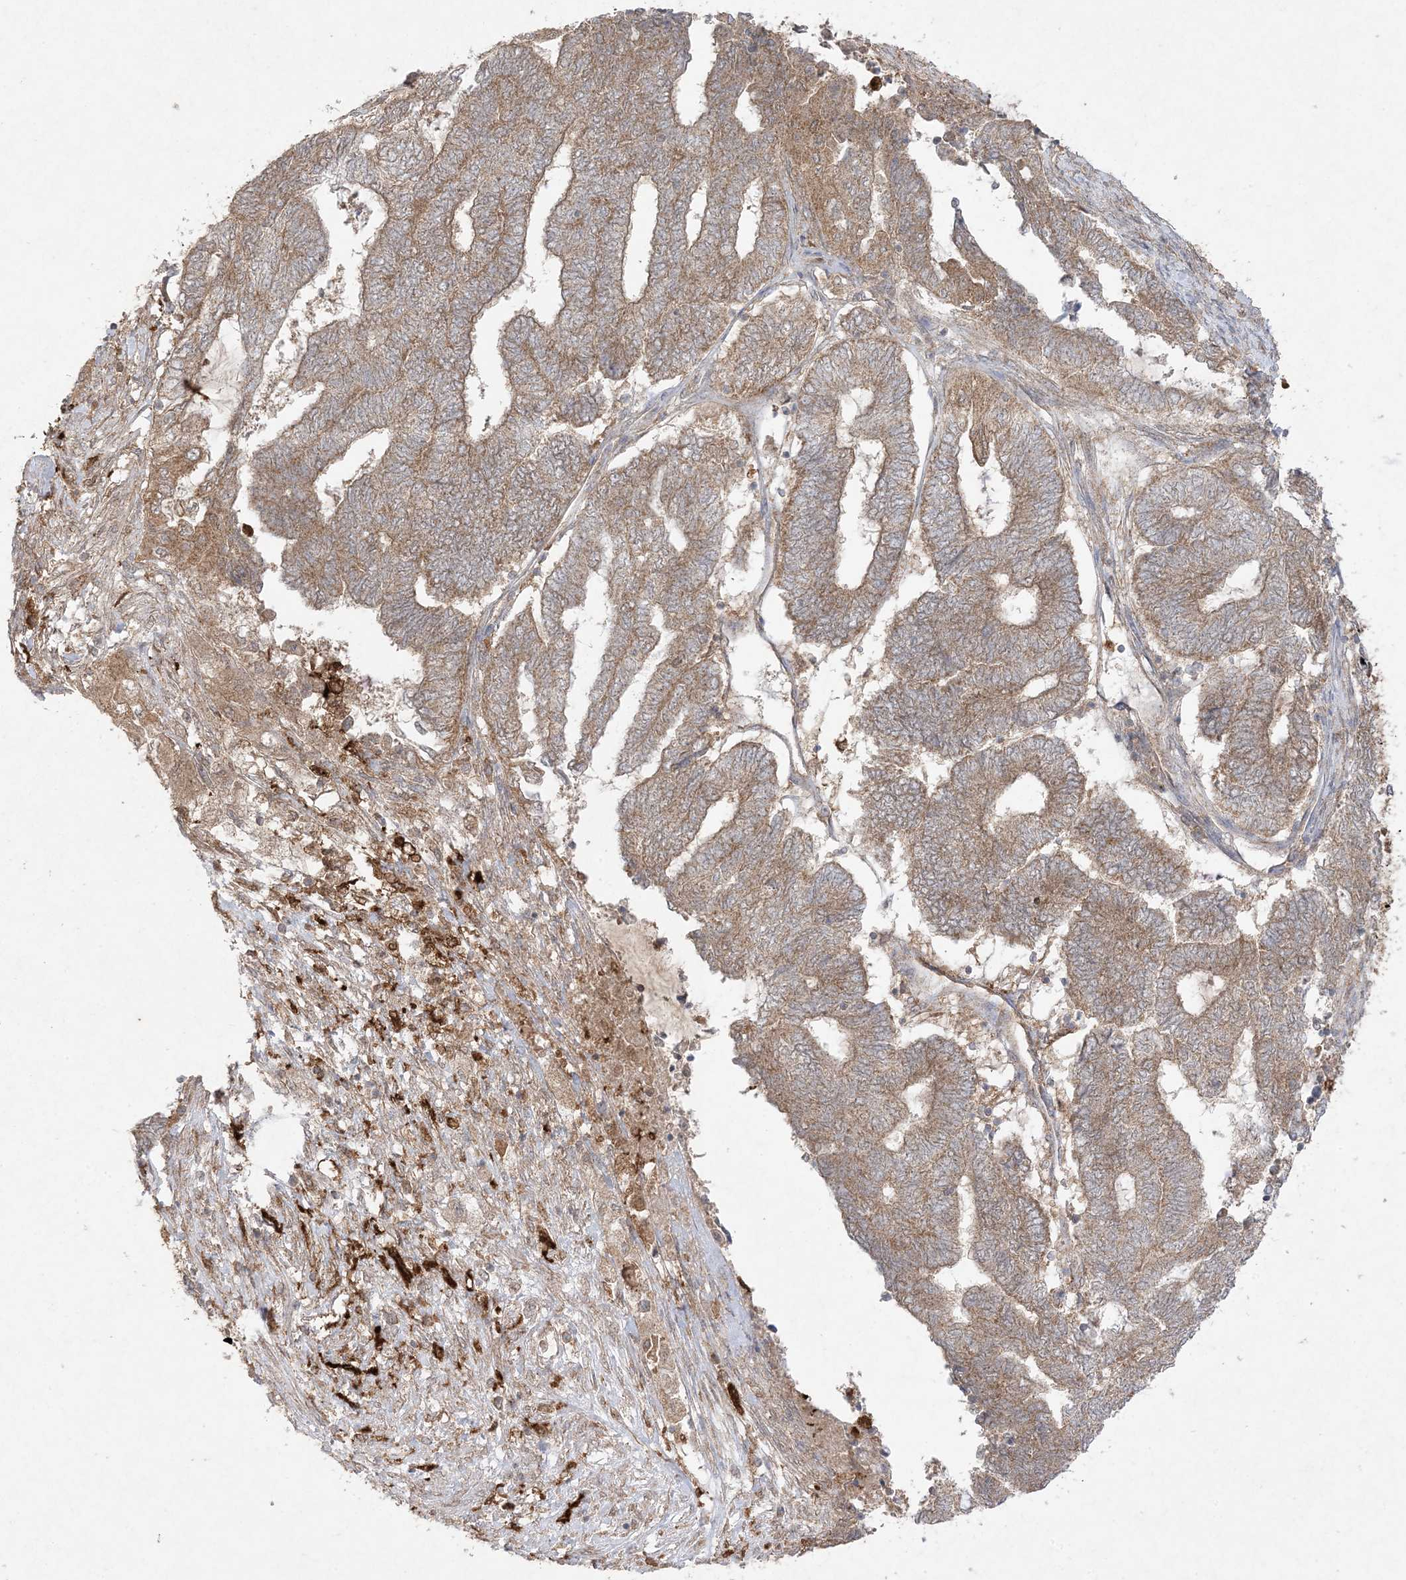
{"staining": {"intensity": "moderate", "quantity": ">75%", "location": "cytoplasmic/membranous"}, "tissue": "endometrial cancer", "cell_type": "Tumor cells", "image_type": "cancer", "snomed": [{"axis": "morphology", "description": "Adenocarcinoma, NOS"}, {"axis": "topography", "description": "Uterus"}, {"axis": "topography", "description": "Endometrium"}], "caption": "The micrograph reveals staining of endometrial adenocarcinoma, revealing moderate cytoplasmic/membranous protein staining (brown color) within tumor cells.", "gene": "UBE2C", "patient": {"sex": "female", "age": 70}}